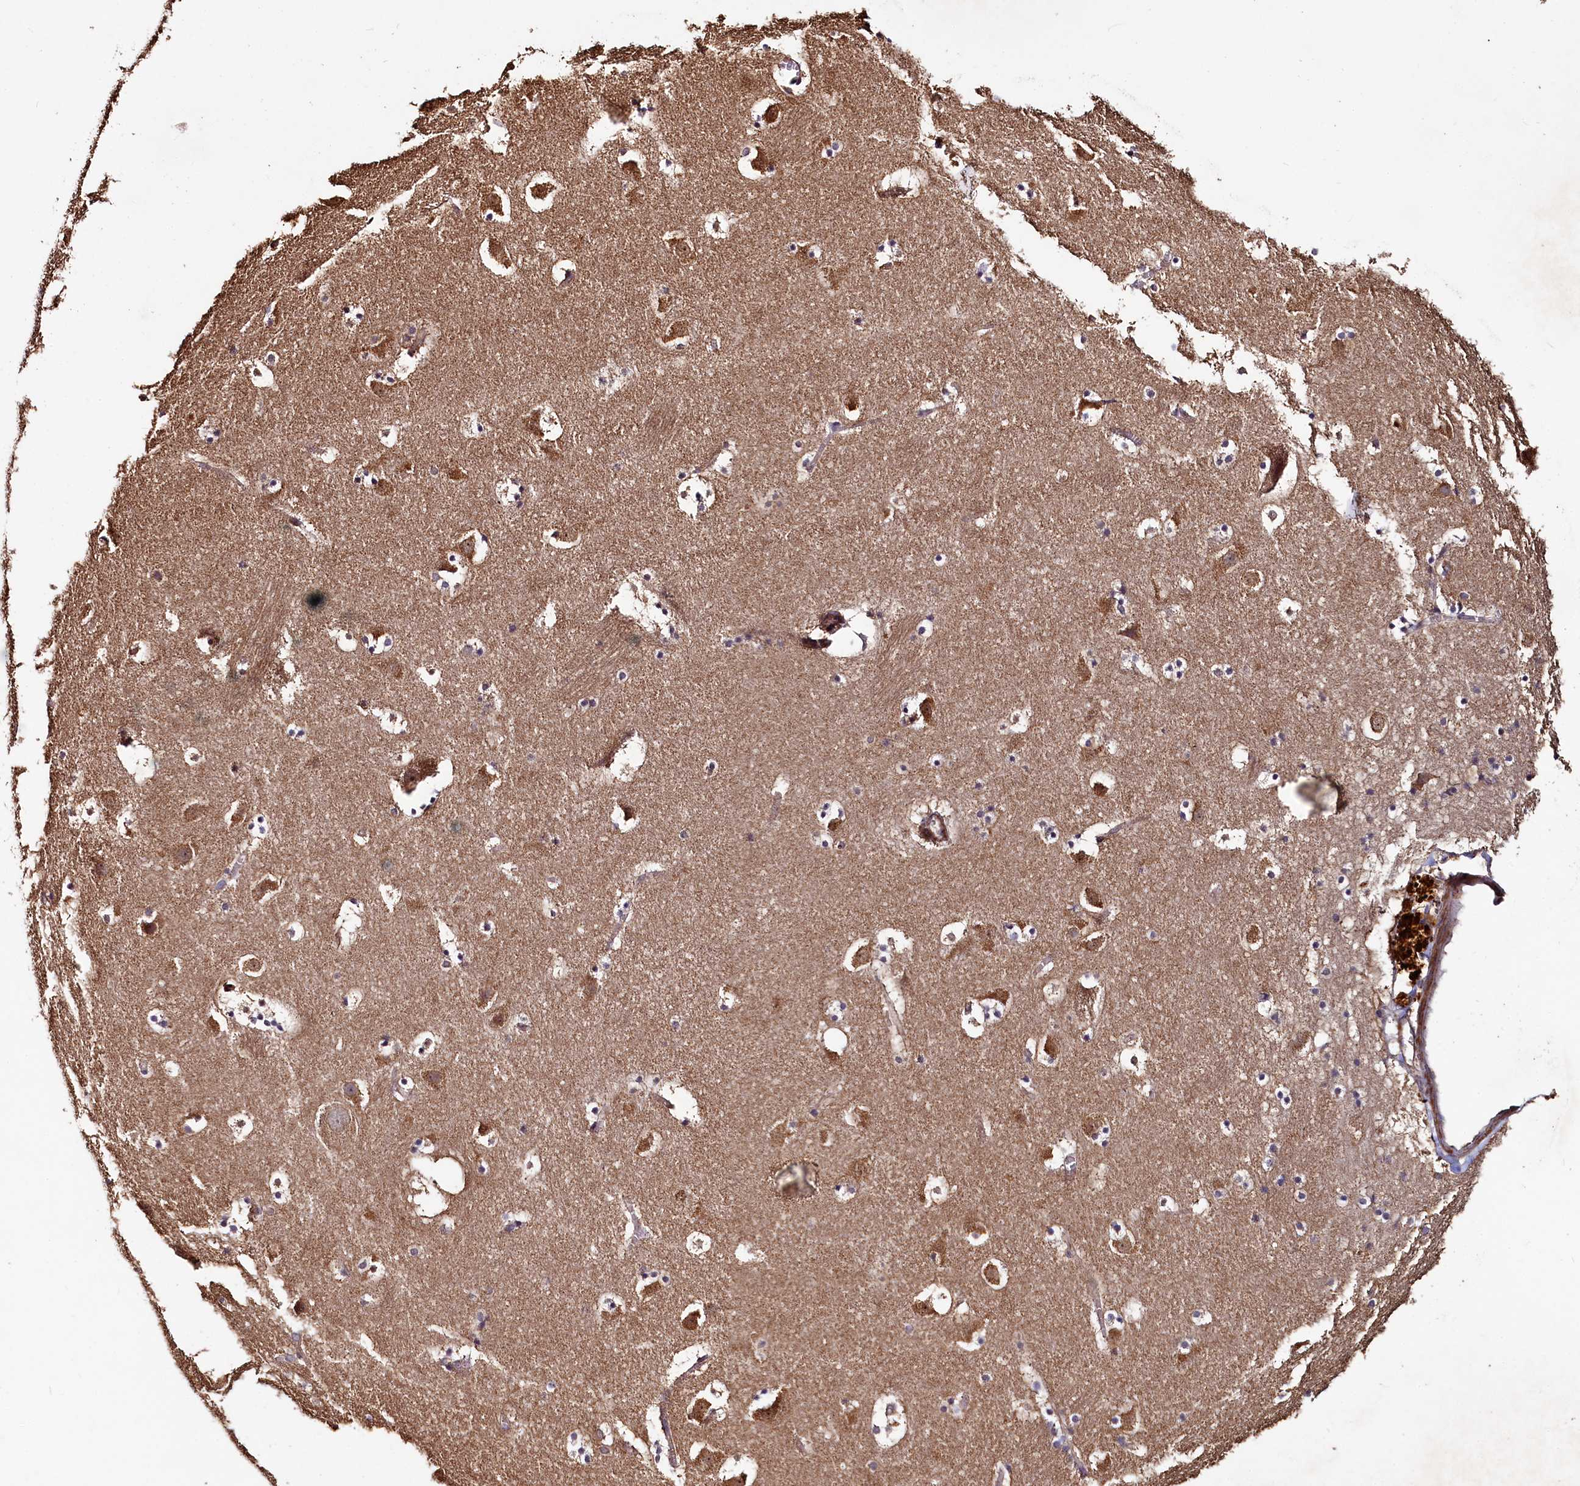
{"staining": {"intensity": "moderate", "quantity": "<25%", "location": "cytoplasmic/membranous"}, "tissue": "caudate", "cell_type": "Glial cells", "image_type": "normal", "snomed": [{"axis": "morphology", "description": "Normal tissue, NOS"}, {"axis": "topography", "description": "Lateral ventricle wall"}], "caption": "Immunohistochemistry staining of benign caudate, which displays low levels of moderate cytoplasmic/membranous staining in about <25% of glial cells indicating moderate cytoplasmic/membranous protein staining. The staining was performed using DAB (brown) for protein detection and nuclei were counterstained in hematoxylin (blue).", "gene": "SPRYD3", "patient": {"sex": "male", "age": 45}}